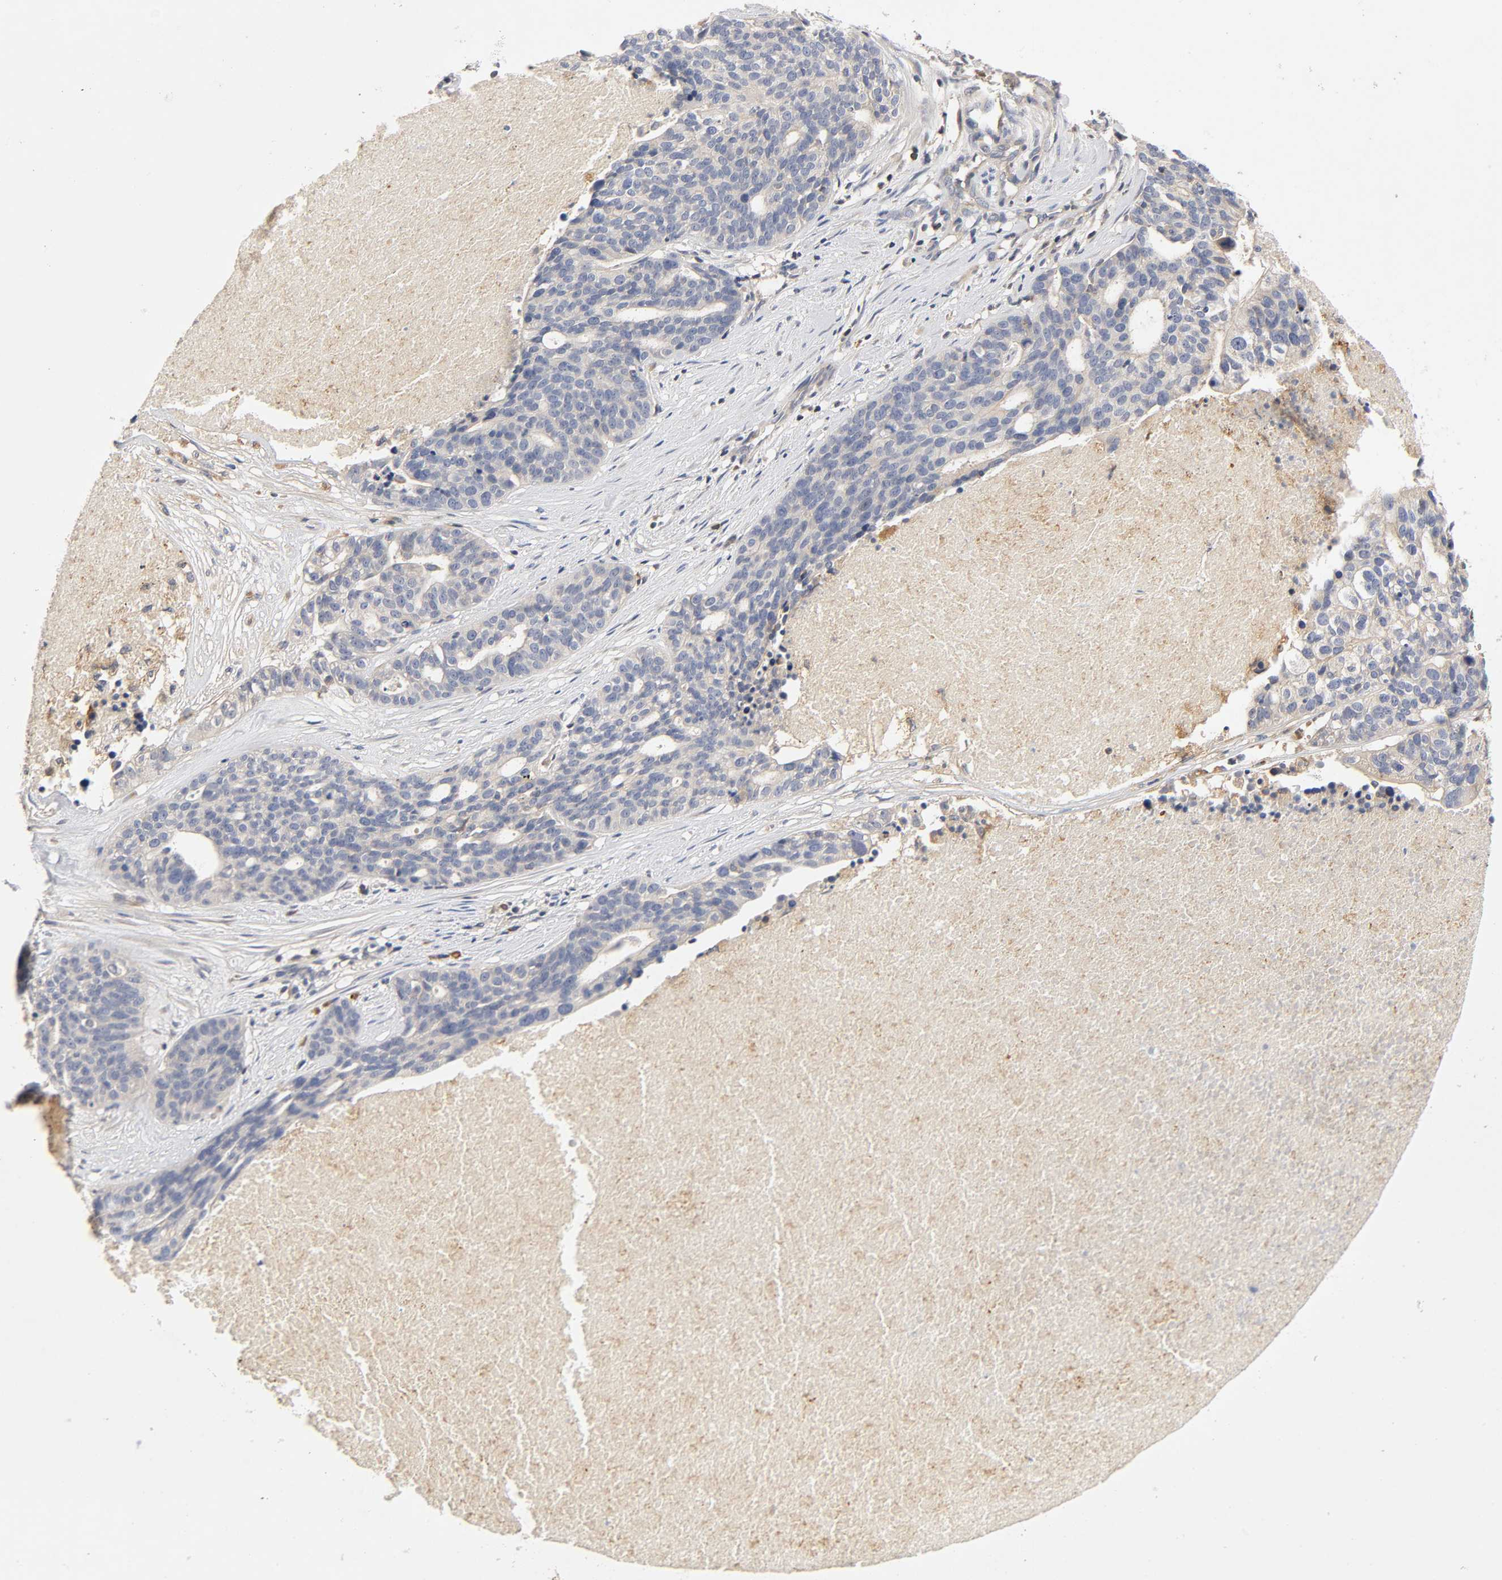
{"staining": {"intensity": "negative", "quantity": "none", "location": "none"}, "tissue": "ovarian cancer", "cell_type": "Tumor cells", "image_type": "cancer", "snomed": [{"axis": "morphology", "description": "Cystadenocarcinoma, serous, NOS"}, {"axis": "topography", "description": "Ovary"}], "caption": "This is an immunohistochemistry micrograph of human serous cystadenocarcinoma (ovarian). There is no positivity in tumor cells.", "gene": "RHOA", "patient": {"sex": "female", "age": 59}}